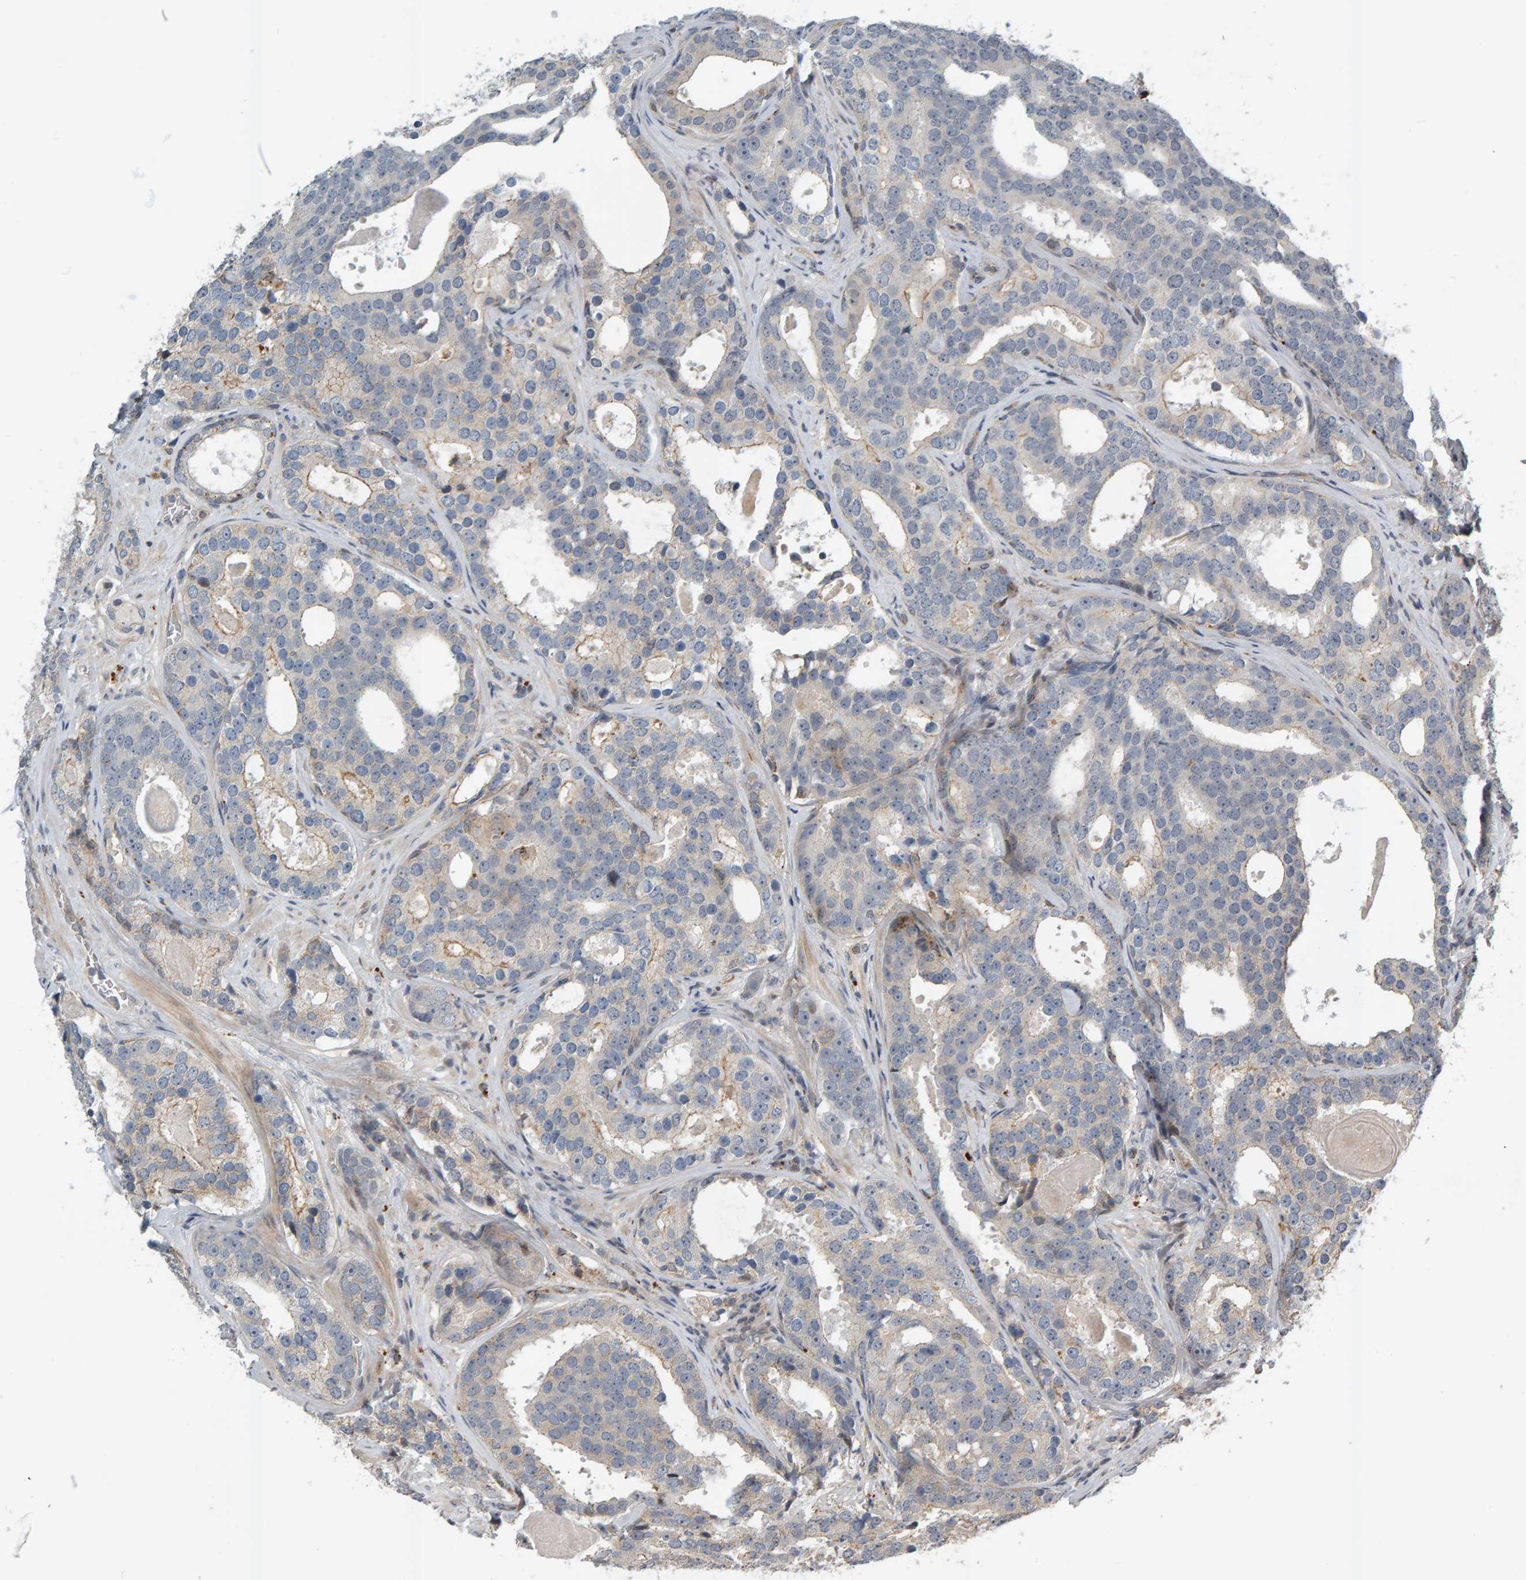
{"staining": {"intensity": "weak", "quantity": "25%-75%", "location": "cytoplasmic/membranous"}, "tissue": "prostate cancer", "cell_type": "Tumor cells", "image_type": "cancer", "snomed": [{"axis": "morphology", "description": "Adenocarcinoma, High grade"}, {"axis": "topography", "description": "Prostate"}], "caption": "Prostate cancer stained with a protein marker shows weak staining in tumor cells.", "gene": "ZNF160", "patient": {"sex": "male", "age": 60}}